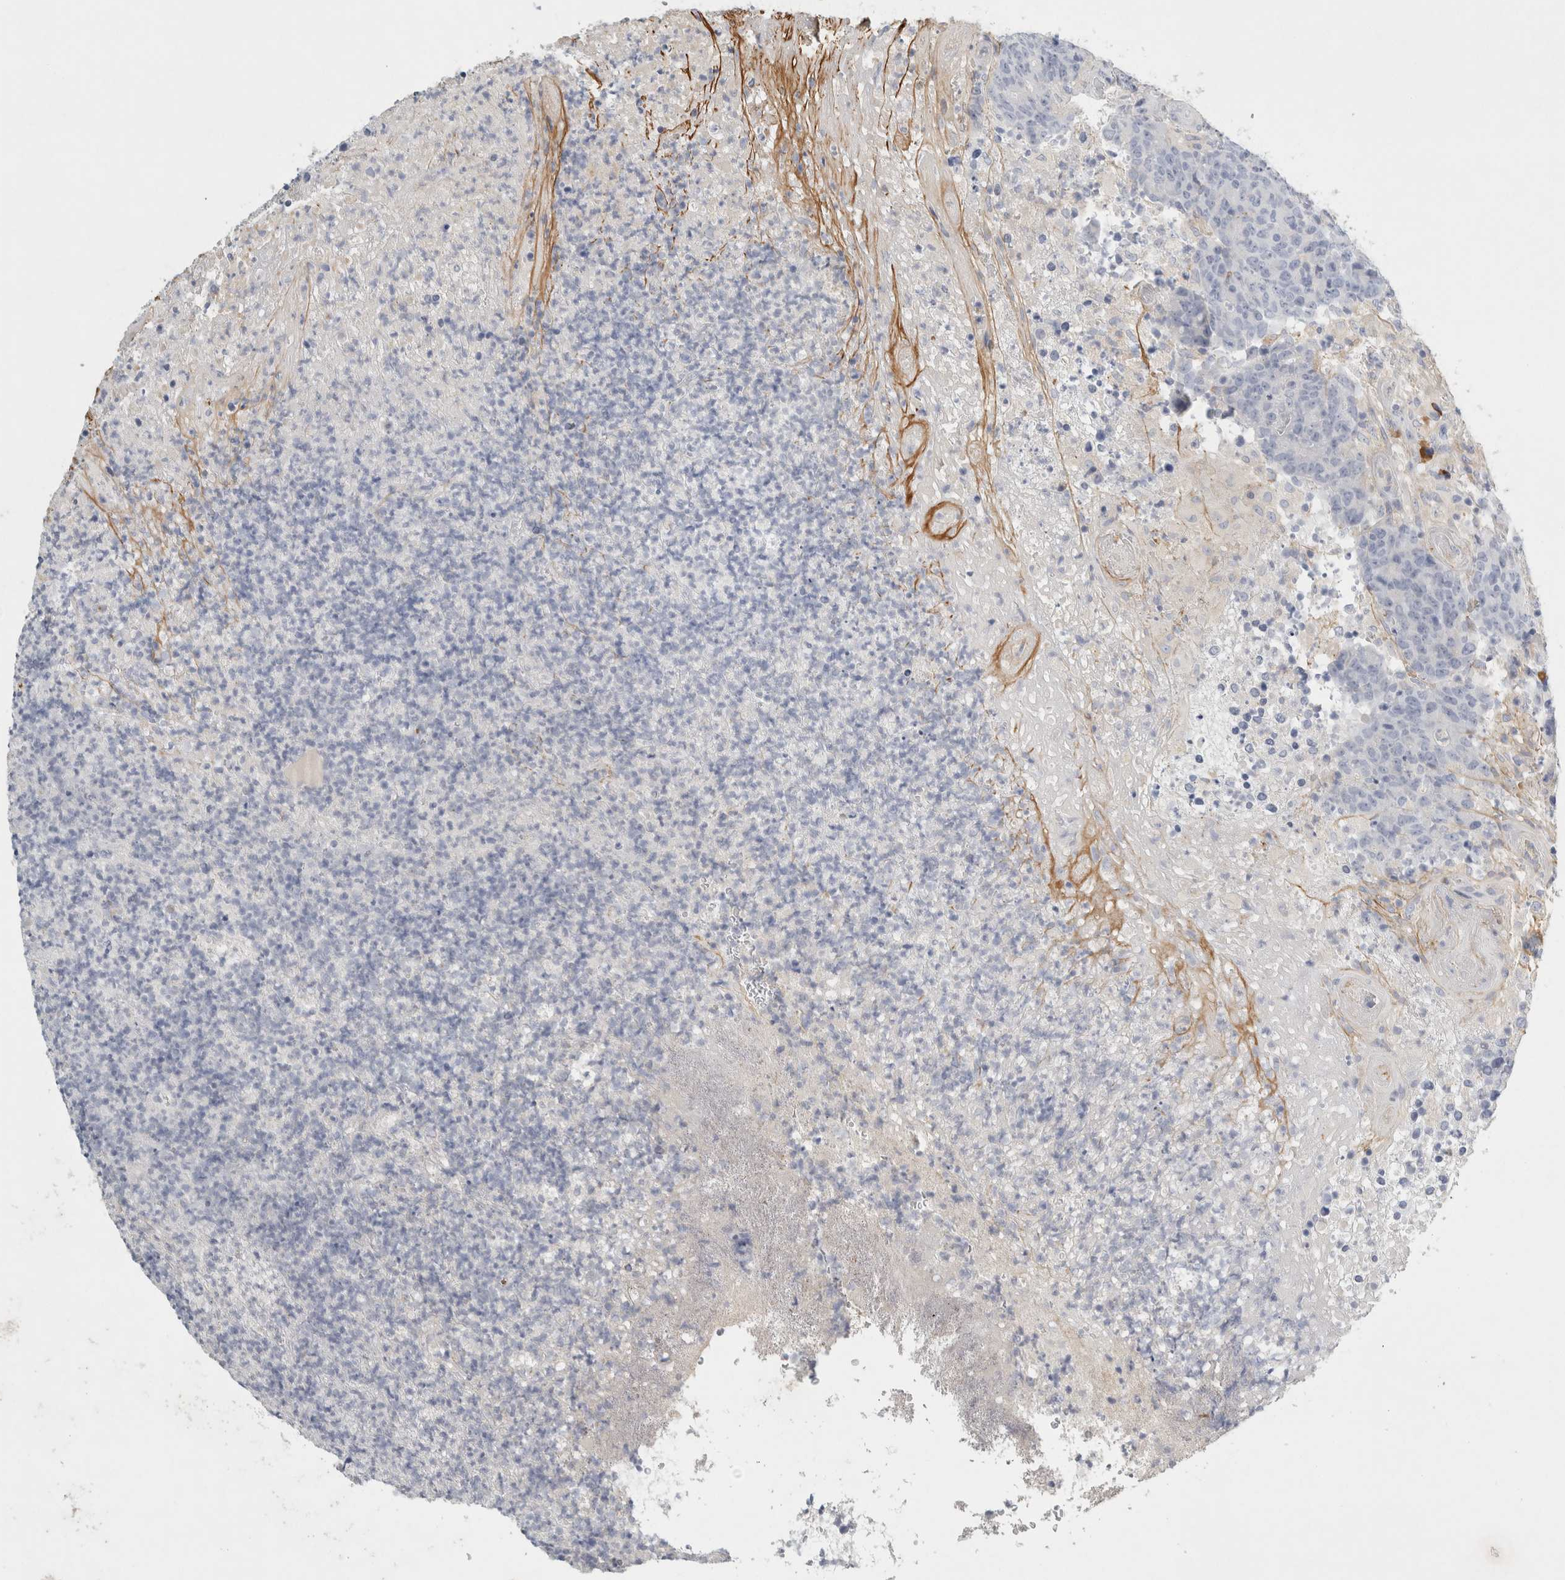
{"staining": {"intensity": "negative", "quantity": "none", "location": "none"}, "tissue": "colorectal cancer", "cell_type": "Tumor cells", "image_type": "cancer", "snomed": [{"axis": "morphology", "description": "Normal tissue, NOS"}, {"axis": "morphology", "description": "Adenocarcinoma, NOS"}, {"axis": "topography", "description": "Colon"}], "caption": "Tumor cells are negative for protein expression in human colorectal cancer (adenocarcinoma). Brightfield microscopy of immunohistochemistry stained with DAB (3,3'-diaminobenzidine) (brown) and hematoxylin (blue), captured at high magnification.", "gene": "FGL2", "patient": {"sex": "female", "age": 75}}